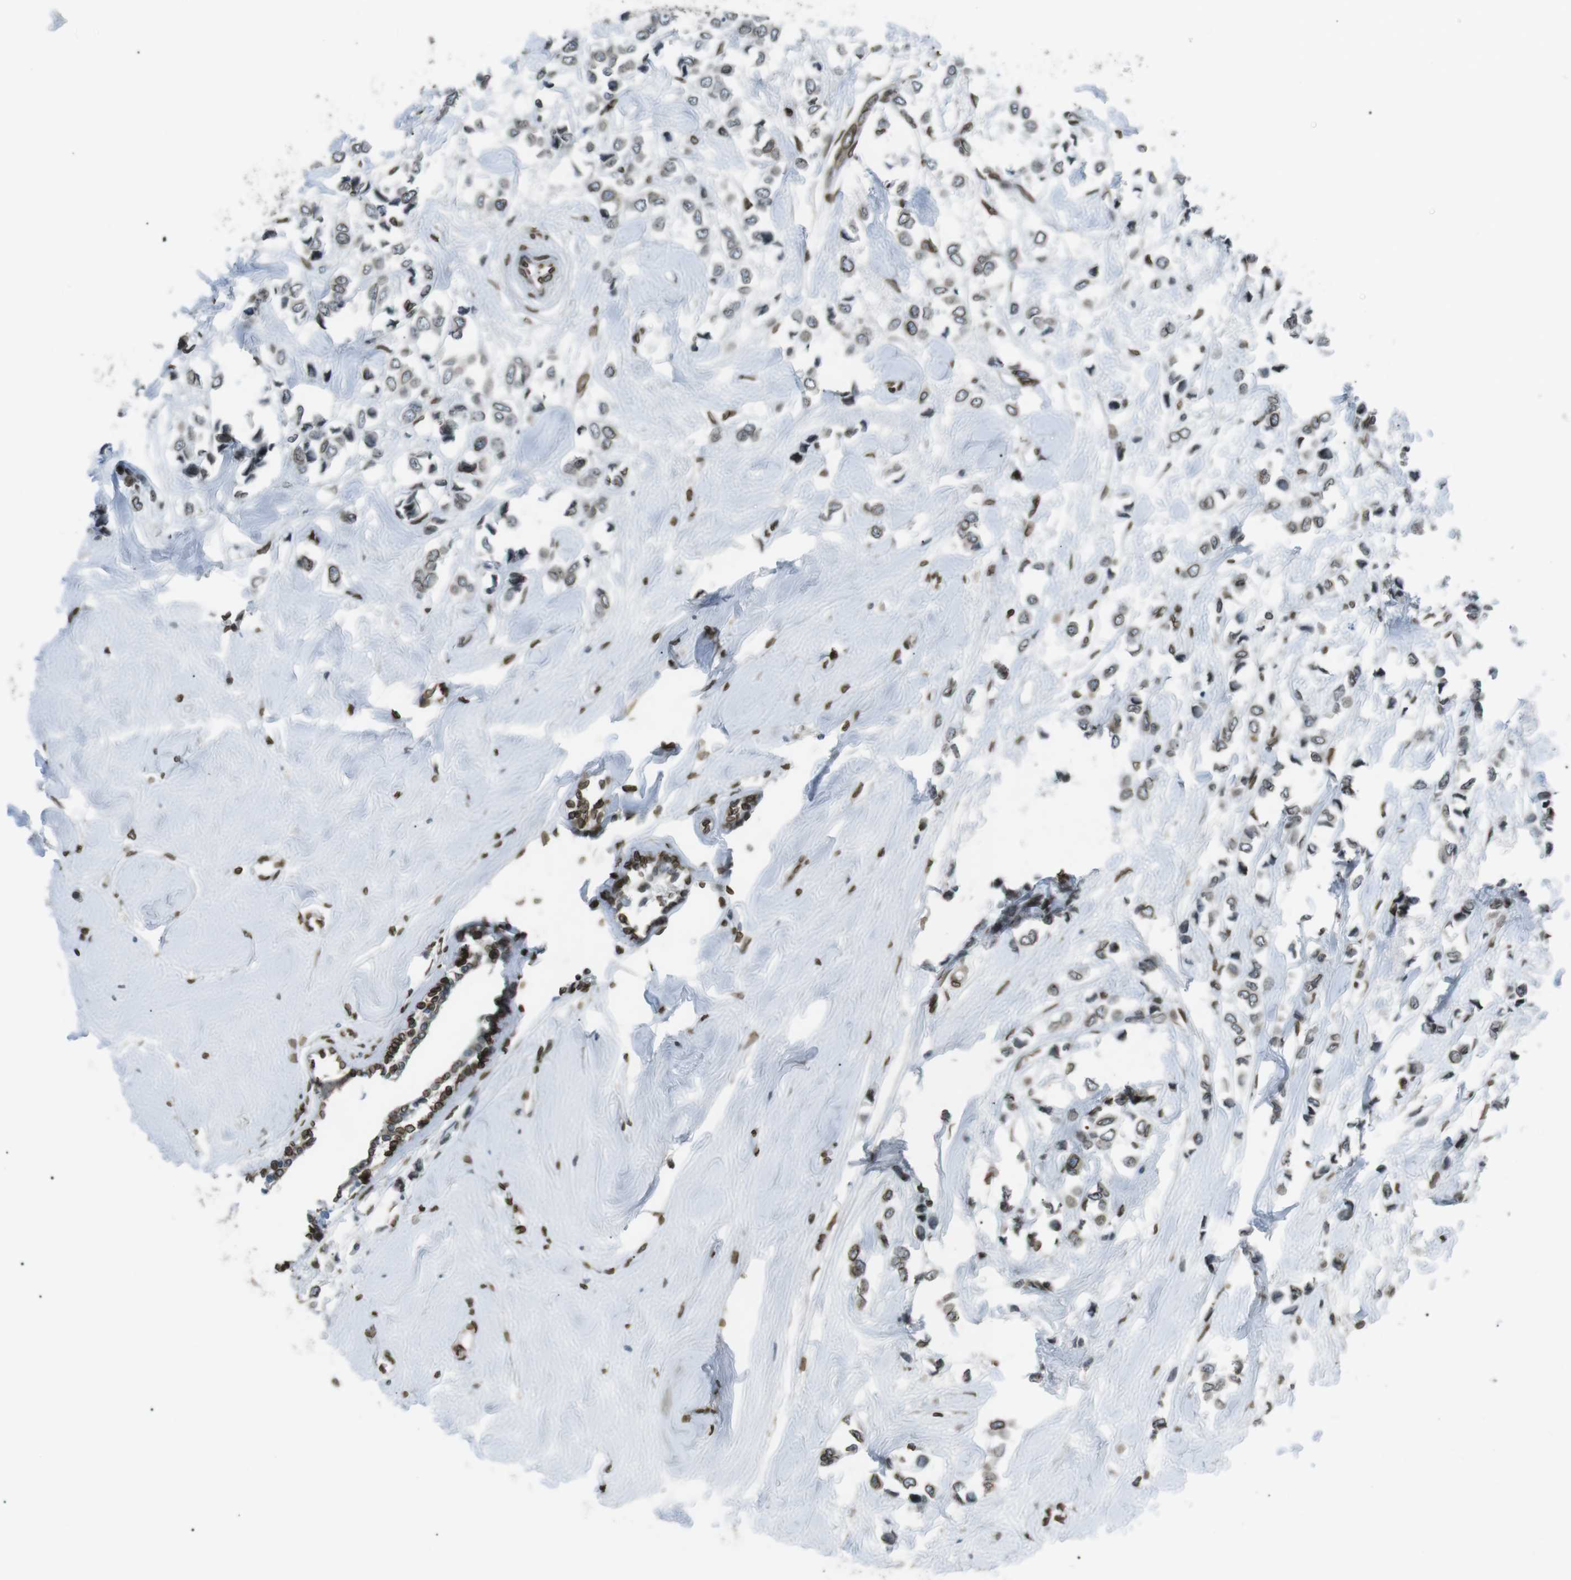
{"staining": {"intensity": "moderate", "quantity": ">75%", "location": "cytoplasmic/membranous,nuclear"}, "tissue": "breast cancer", "cell_type": "Tumor cells", "image_type": "cancer", "snomed": [{"axis": "morphology", "description": "Lobular carcinoma"}, {"axis": "topography", "description": "Breast"}], "caption": "Human breast cancer (lobular carcinoma) stained with a protein marker shows moderate staining in tumor cells.", "gene": "TMX4", "patient": {"sex": "female", "age": 51}}